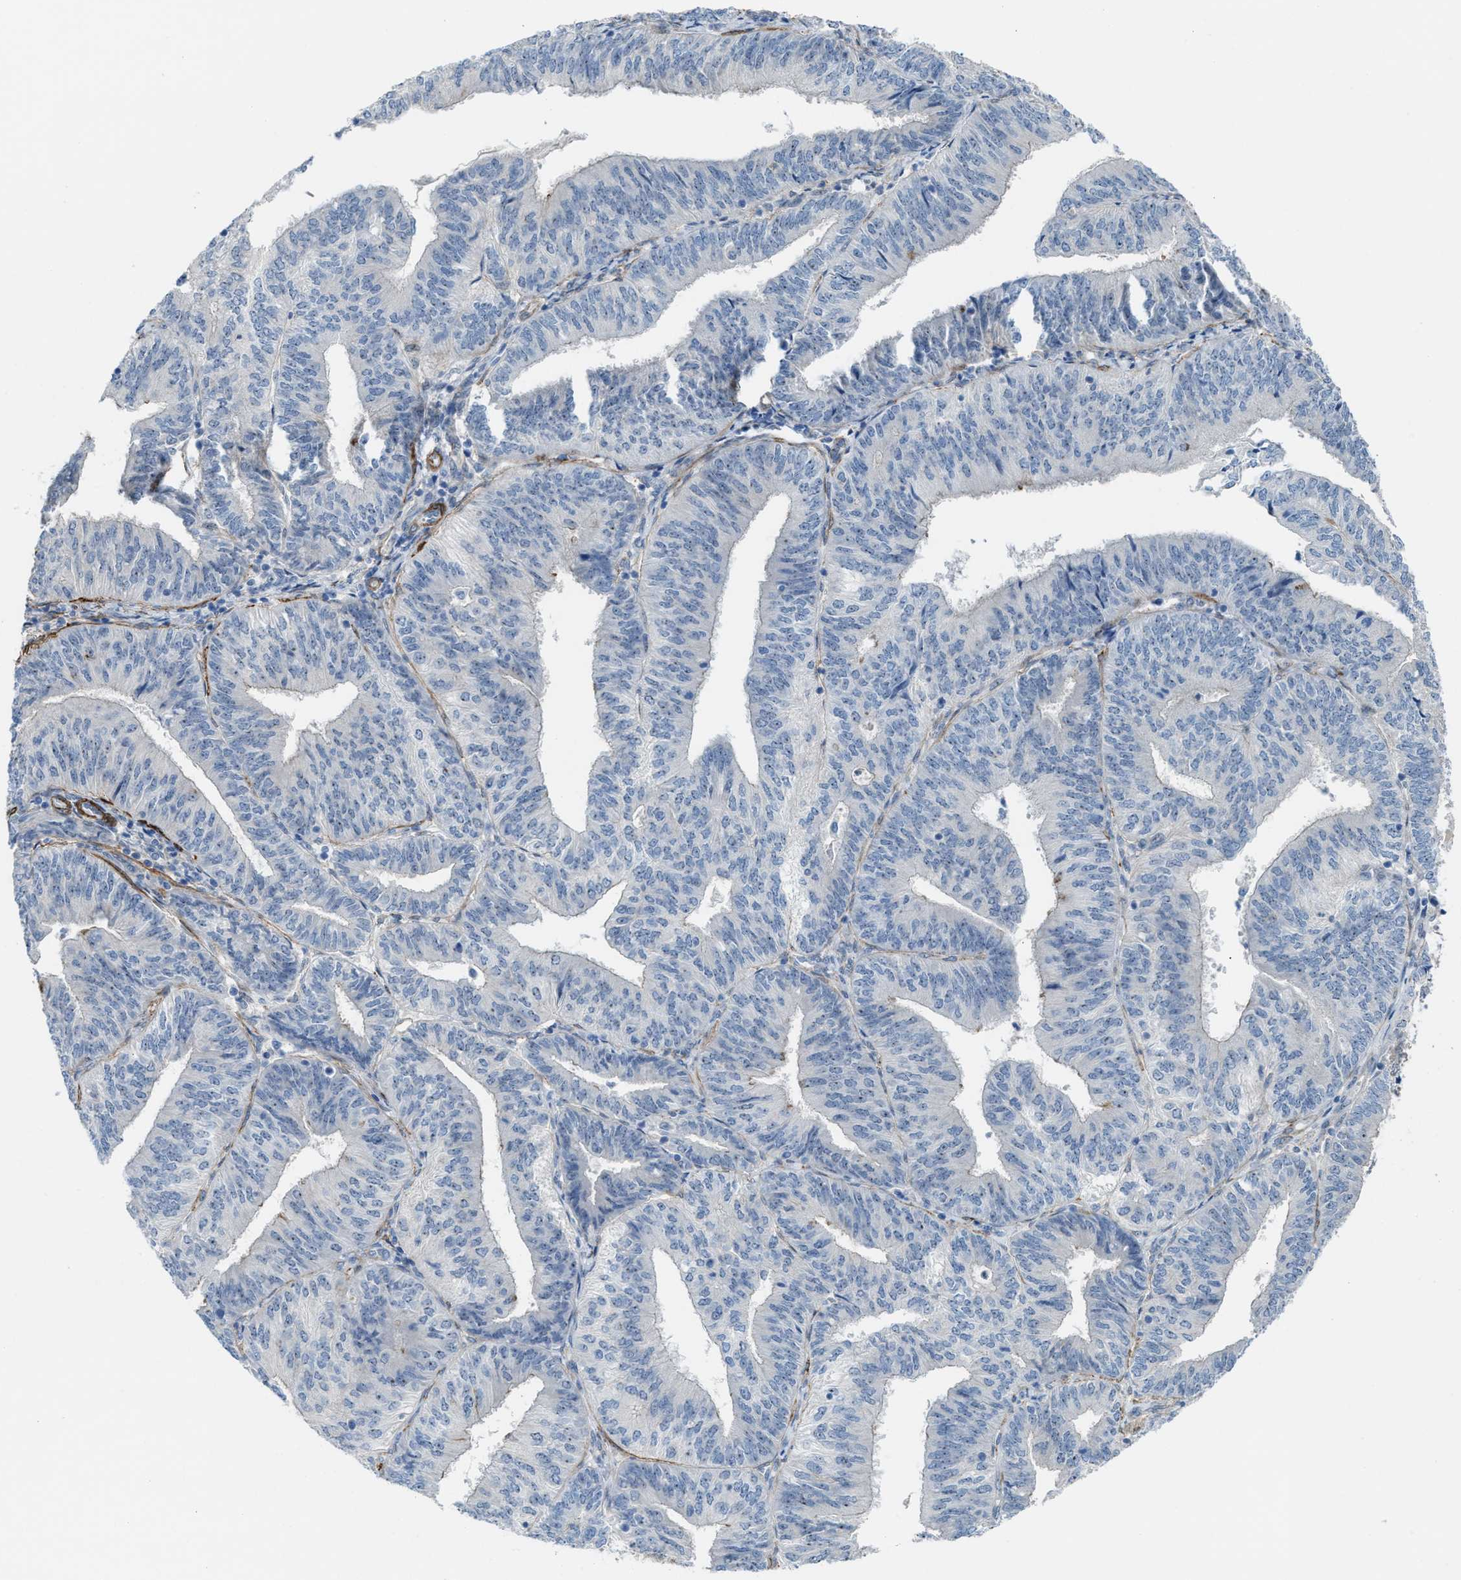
{"staining": {"intensity": "weak", "quantity": "<25%", "location": "nuclear"}, "tissue": "endometrial cancer", "cell_type": "Tumor cells", "image_type": "cancer", "snomed": [{"axis": "morphology", "description": "Adenocarcinoma, NOS"}, {"axis": "topography", "description": "Endometrium"}], "caption": "Immunohistochemical staining of human endometrial adenocarcinoma shows no significant staining in tumor cells.", "gene": "NQO2", "patient": {"sex": "female", "age": 58}}